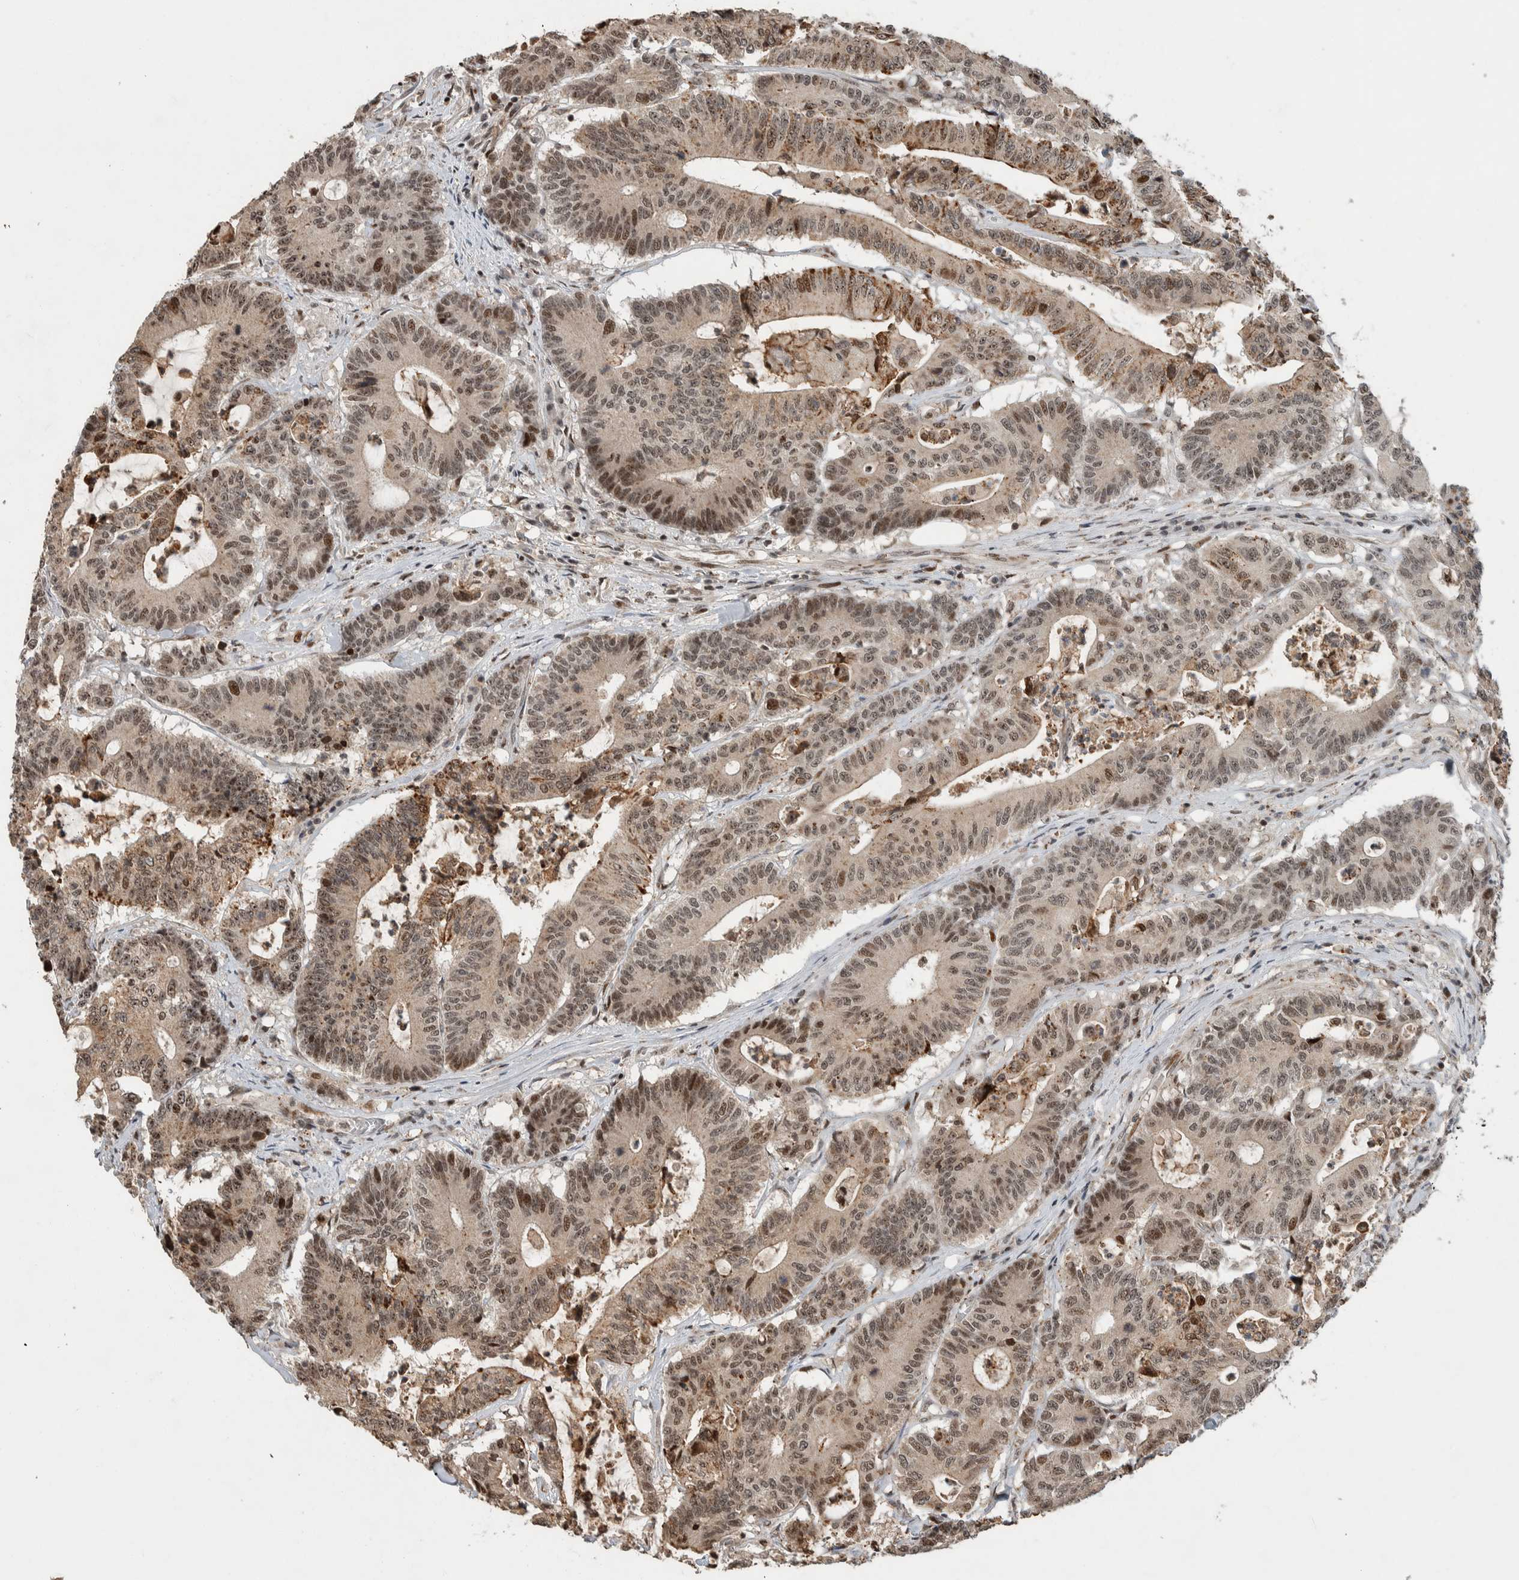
{"staining": {"intensity": "weak", "quantity": "25%-75%", "location": "nuclear"}, "tissue": "colorectal cancer", "cell_type": "Tumor cells", "image_type": "cancer", "snomed": [{"axis": "morphology", "description": "Adenocarcinoma, NOS"}, {"axis": "topography", "description": "Colon"}], "caption": "Protein analysis of colorectal cancer tissue displays weak nuclear staining in about 25%-75% of tumor cells.", "gene": "ZNF521", "patient": {"sex": "female", "age": 84}}